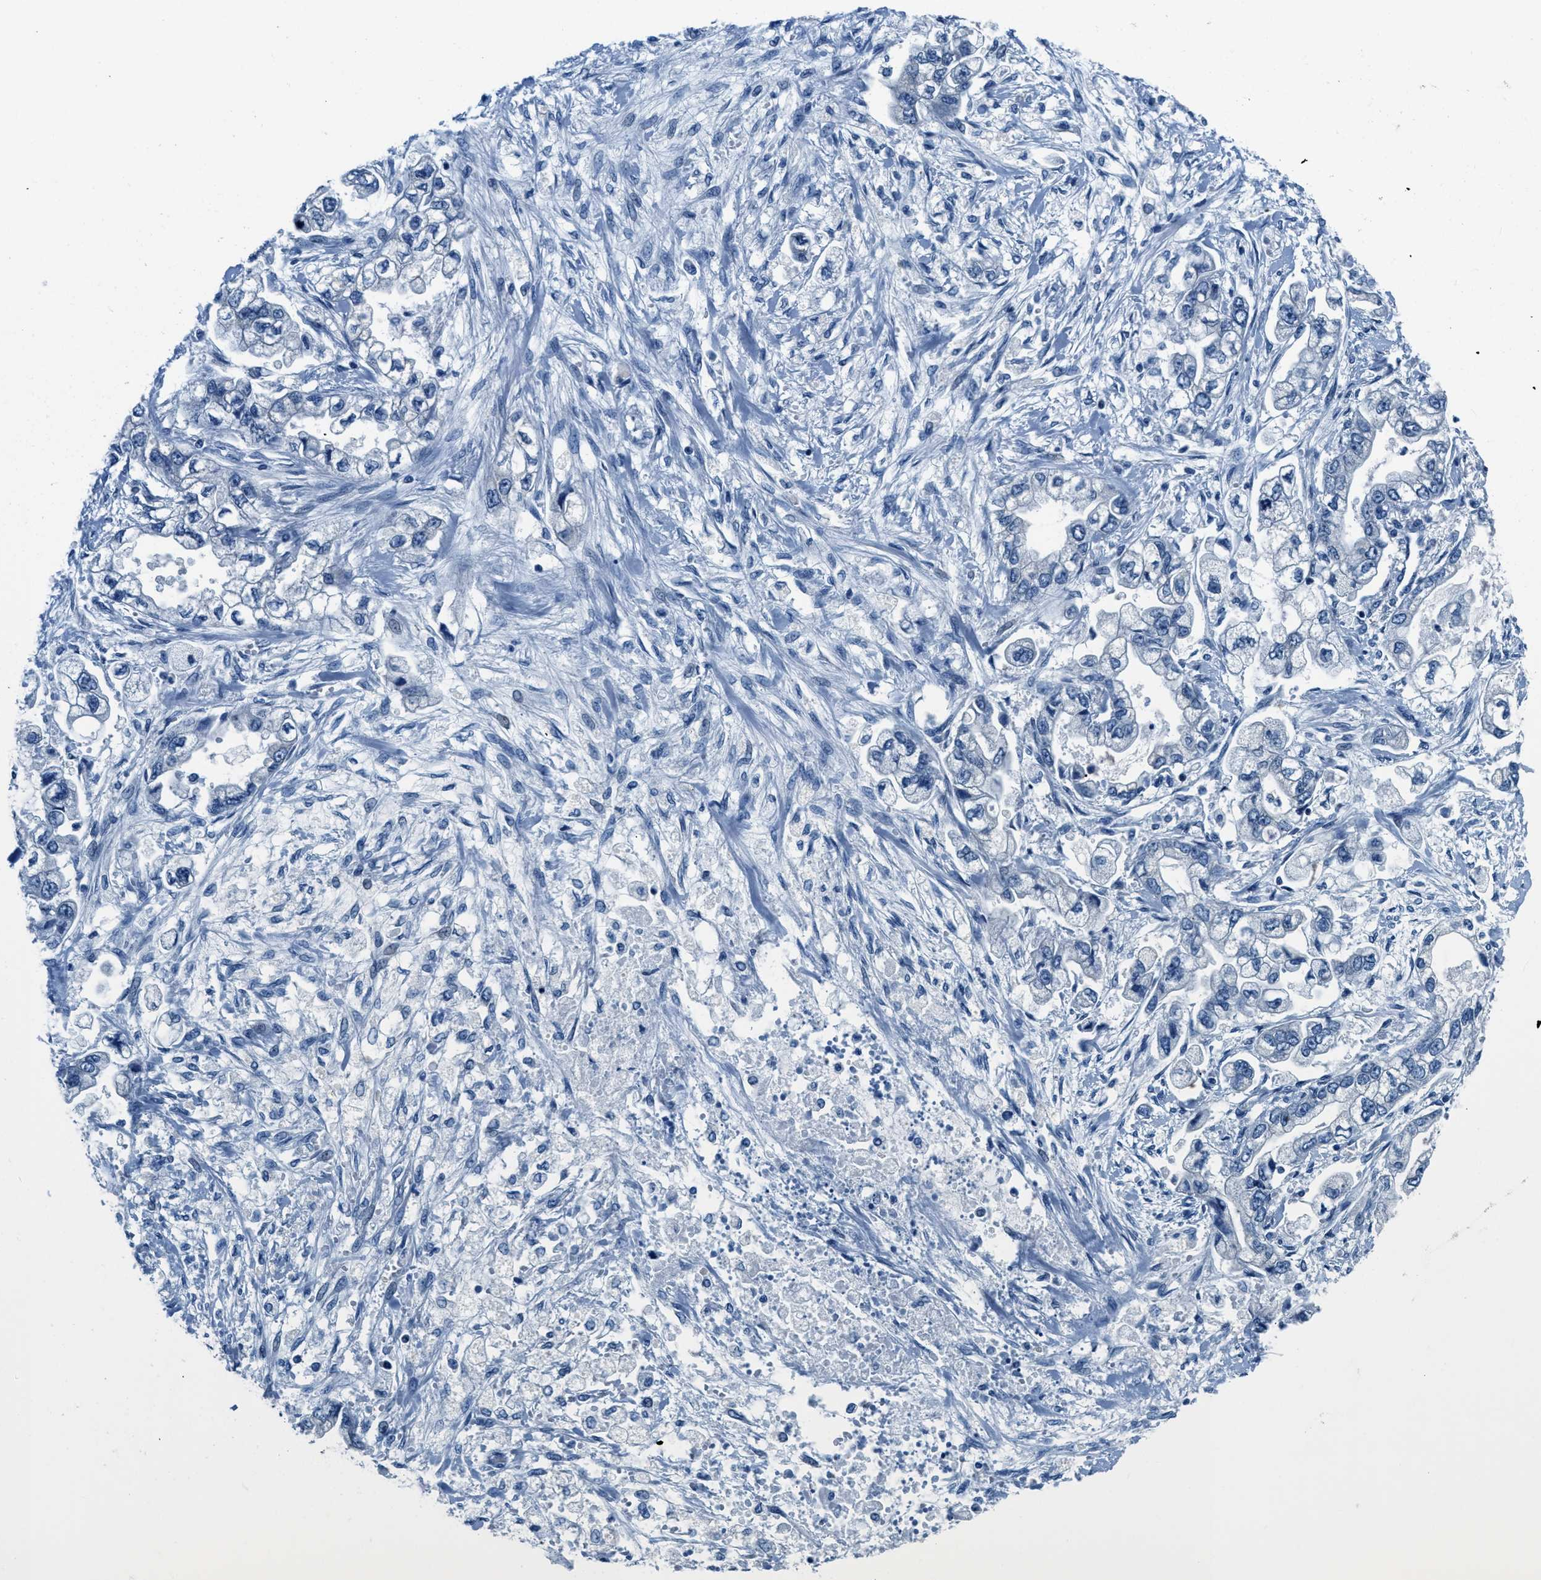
{"staining": {"intensity": "negative", "quantity": "none", "location": "none"}, "tissue": "stomach cancer", "cell_type": "Tumor cells", "image_type": "cancer", "snomed": [{"axis": "morphology", "description": "Normal tissue, NOS"}, {"axis": "morphology", "description": "Adenocarcinoma, NOS"}, {"axis": "topography", "description": "Stomach"}], "caption": "Tumor cells show no significant staining in stomach adenocarcinoma.", "gene": "UBAC2", "patient": {"sex": "male", "age": 62}}